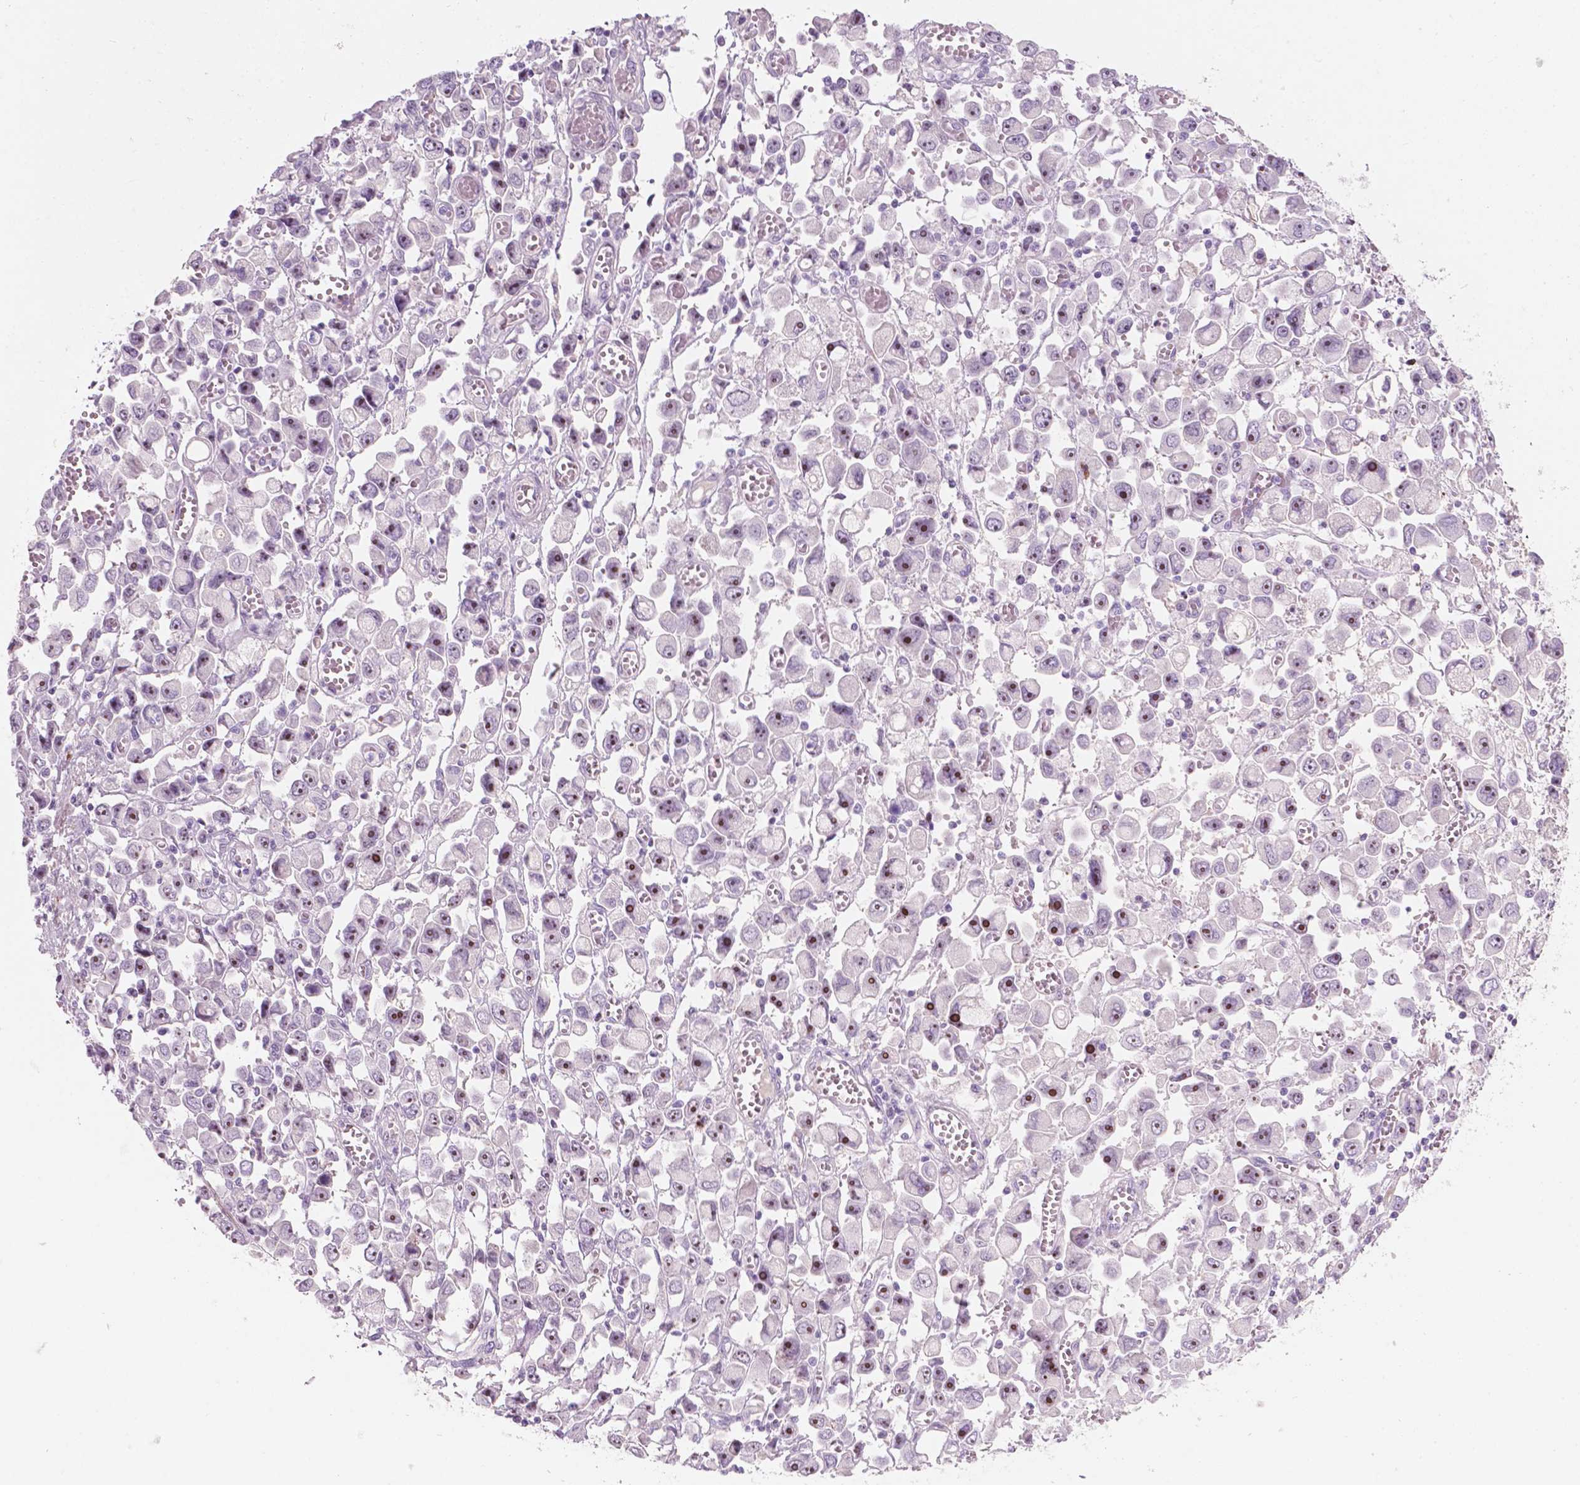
{"staining": {"intensity": "moderate", "quantity": "25%-75%", "location": "nuclear"}, "tissue": "stomach cancer", "cell_type": "Tumor cells", "image_type": "cancer", "snomed": [{"axis": "morphology", "description": "Adenocarcinoma, NOS"}, {"axis": "topography", "description": "Stomach, upper"}], "caption": "Stomach adenocarcinoma was stained to show a protein in brown. There is medium levels of moderate nuclear expression in approximately 25%-75% of tumor cells. The staining was performed using DAB (3,3'-diaminobenzidine) to visualize the protein expression in brown, while the nuclei were stained in blue with hematoxylin (Magnification: 20x).", "gene": "ZNF853", "patient": {"sex": "male", "age": 70}}